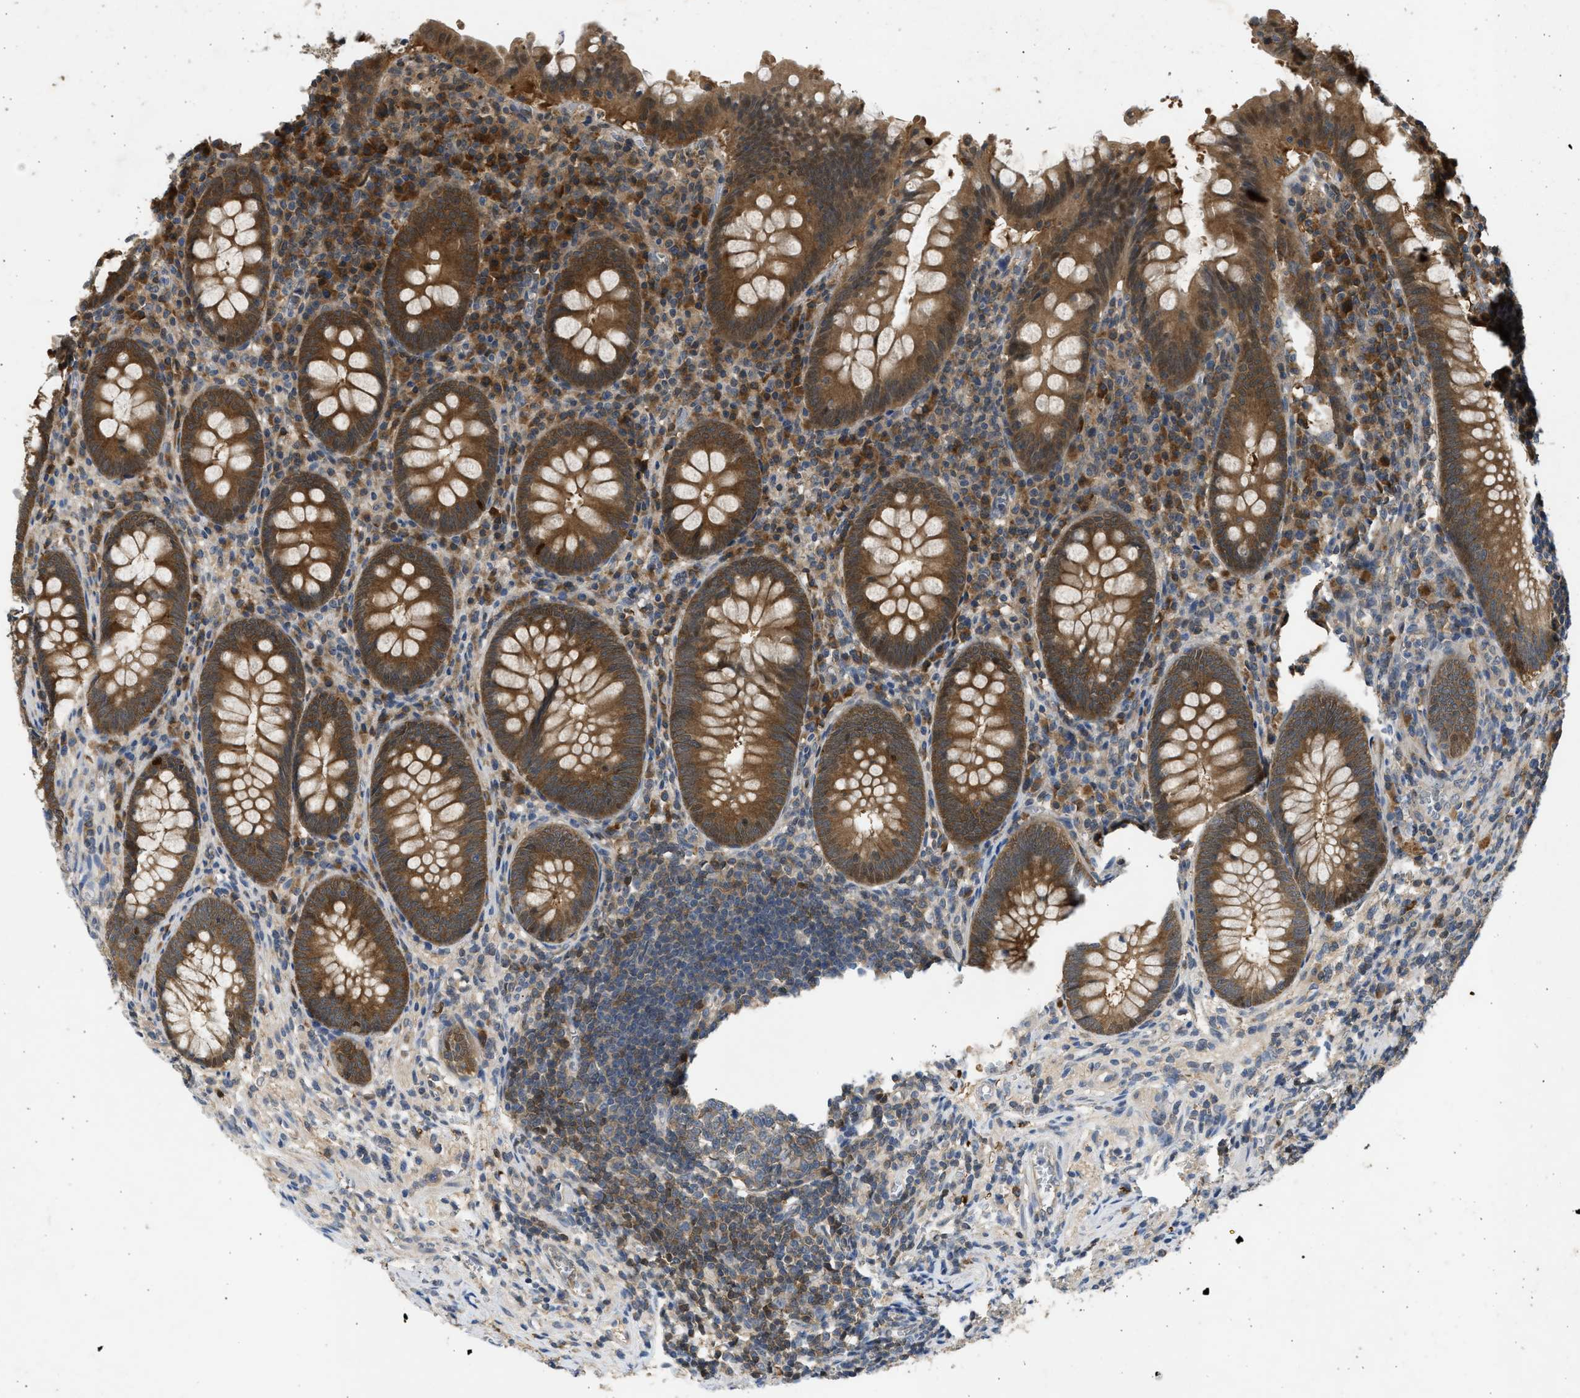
{"staining": {"intensity": "moderate", "quantity": ">75%", "location": "cytoplasmic/membranous,nuclear"}, "tissue": "appendix", "cell_type": "Glandular cells", "image_type": "normal", "snomed": [{"axis": "morphology", "description": "Normal tissue, NOS"}, {"axis": "topography", "description": "Appendix"}], "caption": "The histopathology image shows a brown stain indicating the presence of a protein in the cytoplasmic/membranous,nuclear of glandular cells in appendix.", "gene": "MAPK7", "patient": {"sex": "male", "age": 56}}